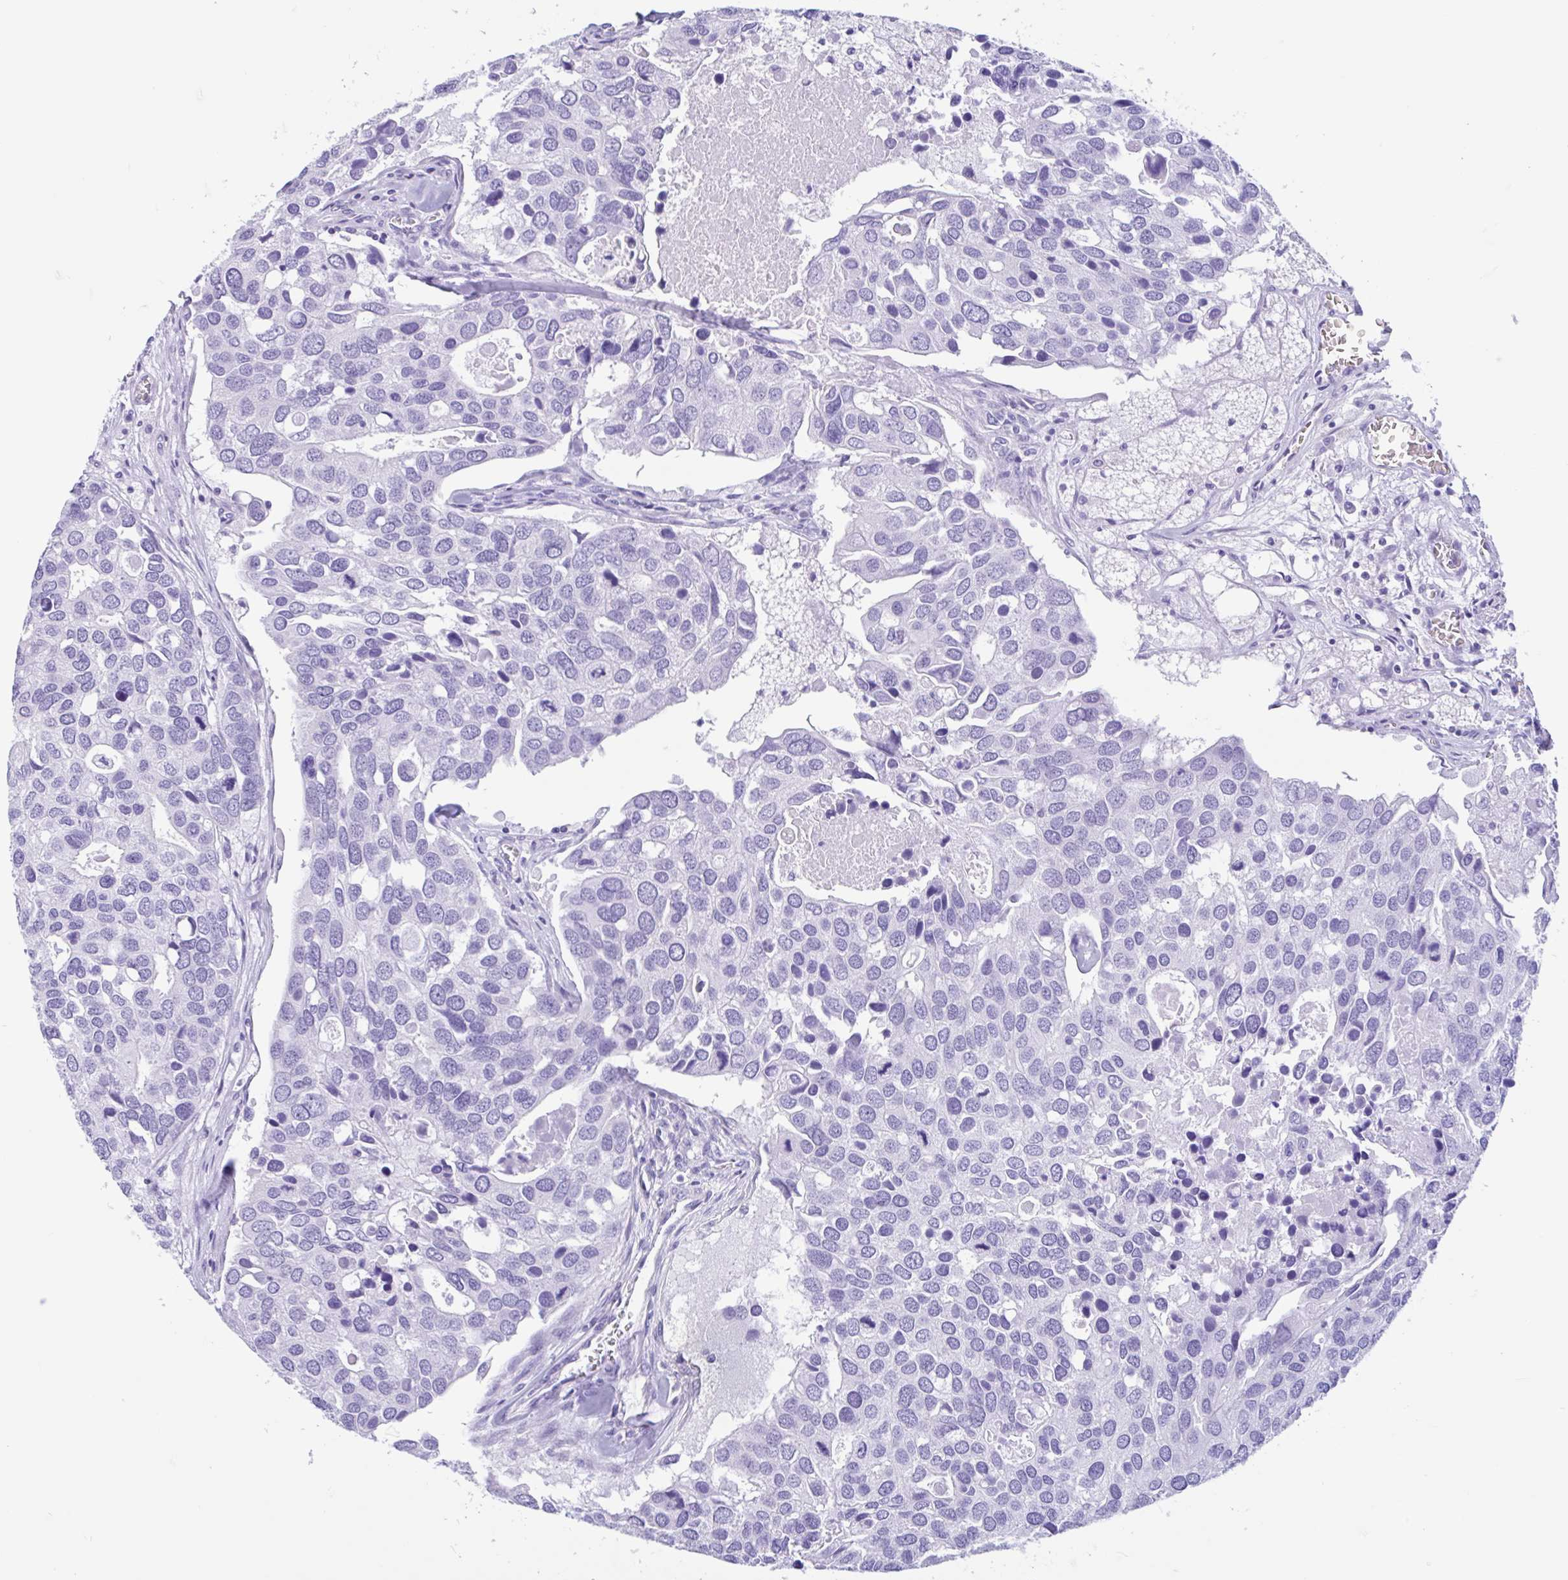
{"staining": {"intensity": "negative", "quantity": "none", "location": "none"}, "tissue": "breast cancer", "cell_type": "Tumor cells", "image_type": "cancer", "snomed": [{"axis": "morphology", "description": "Duct carcinoma"}, {"axis": "topography", "description": "Breast"}], "caption": "Immunohistochemical staining of invasive ductal carcinoma (breast) displays no significant expression in tumor cells.", "gene": "IAPP", "patient": {"sex": "female", "age": 83}}